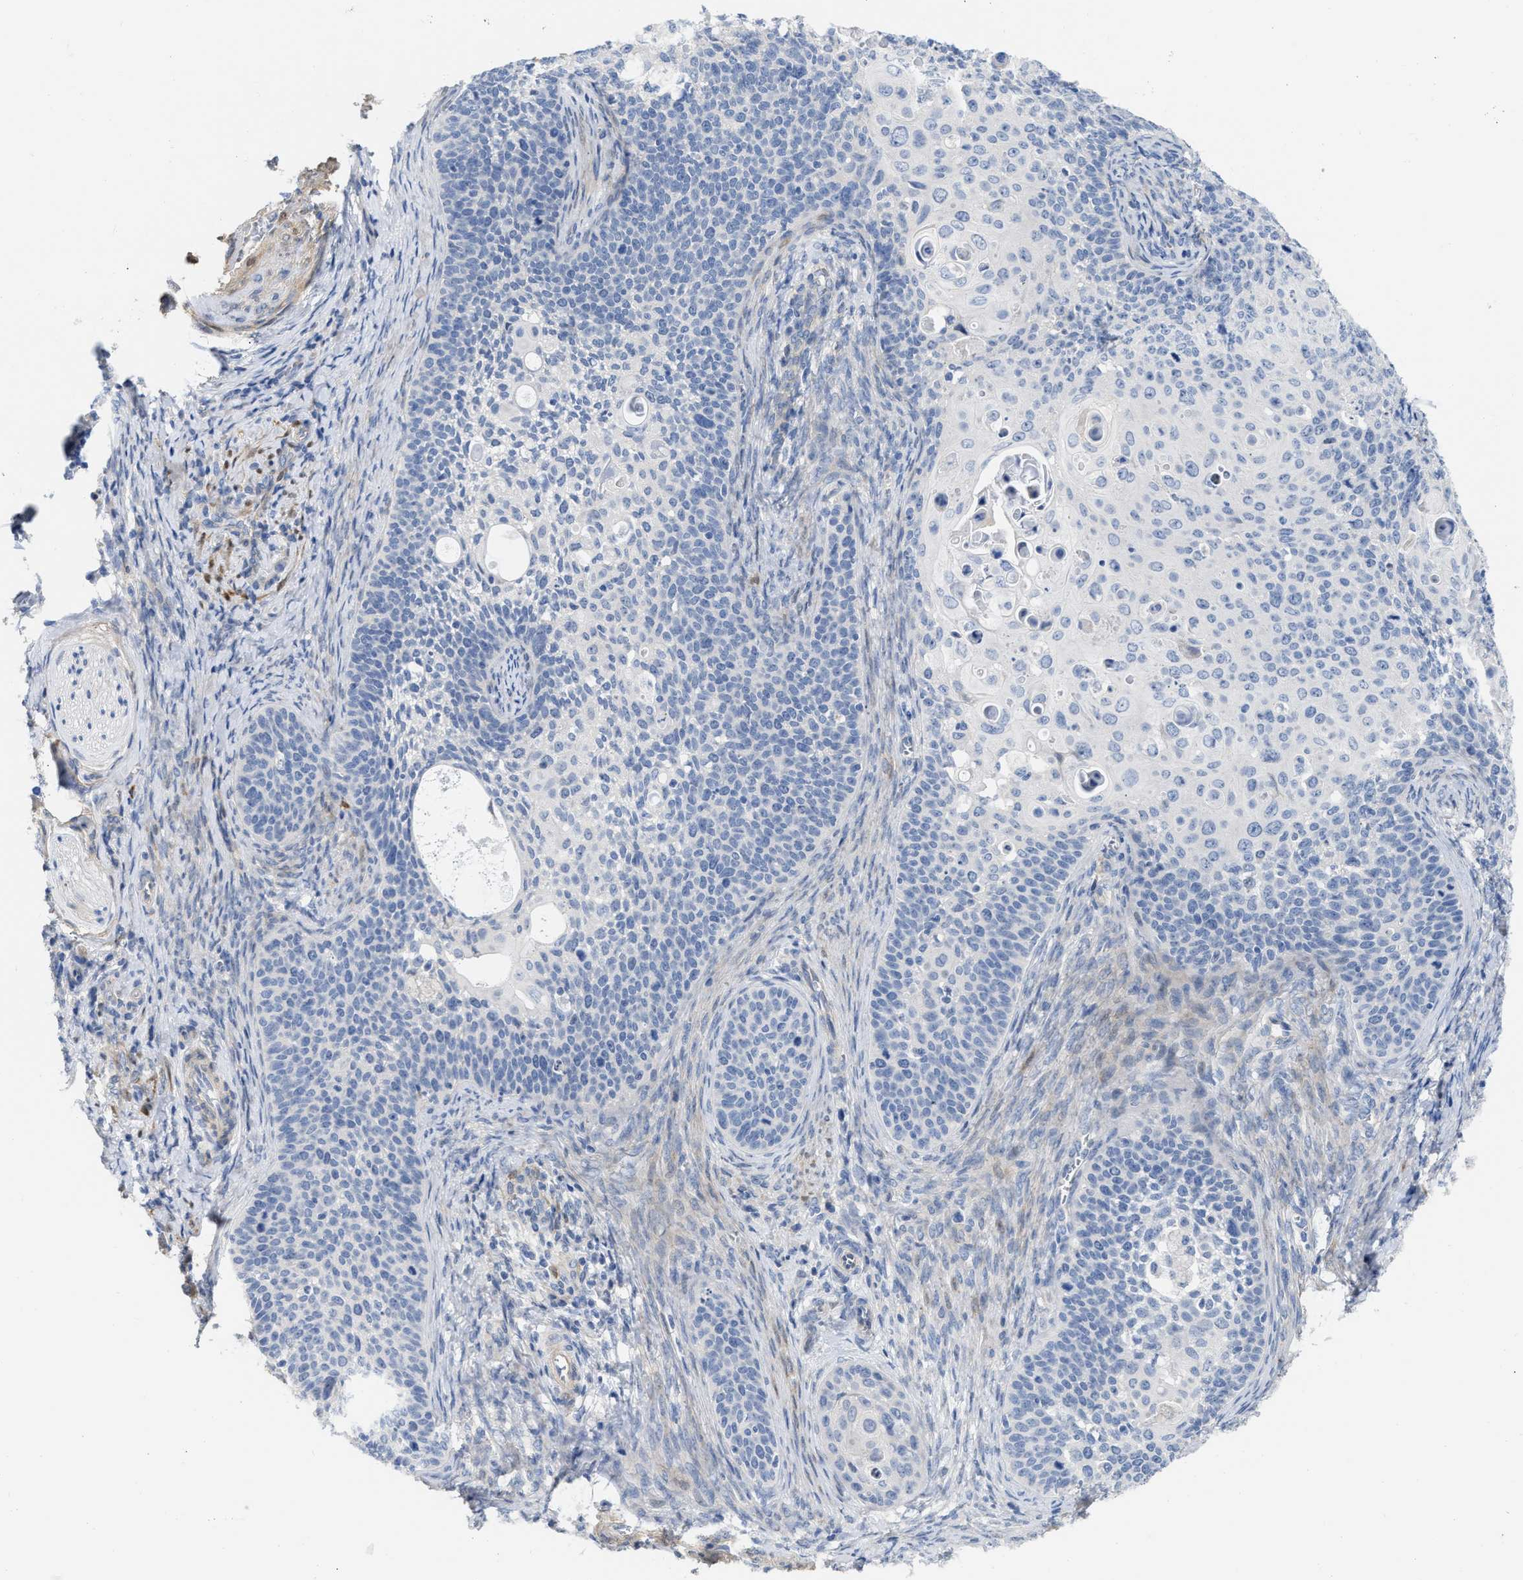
{"staining": {"intensity": "negative", "quantity": "none", "location": "none"}, "tissue": "cervical cancer", "cell_type": "Tumor cells", "image_type": "cancer", "snomed": [{"axis": "morphology", "description": "Squamous cell carcinoma, NOS"}, {"axis": "topography", "description": "Cervix"}], "caption": "DAB (3,3'-diaminobenzidine) immunohistochemical staining of human cervical squamous cell carcinoma reveals no significant positivity in tumor cells.", "gene": "FHL1", "patient": {"sex": "female", "age": 33}}